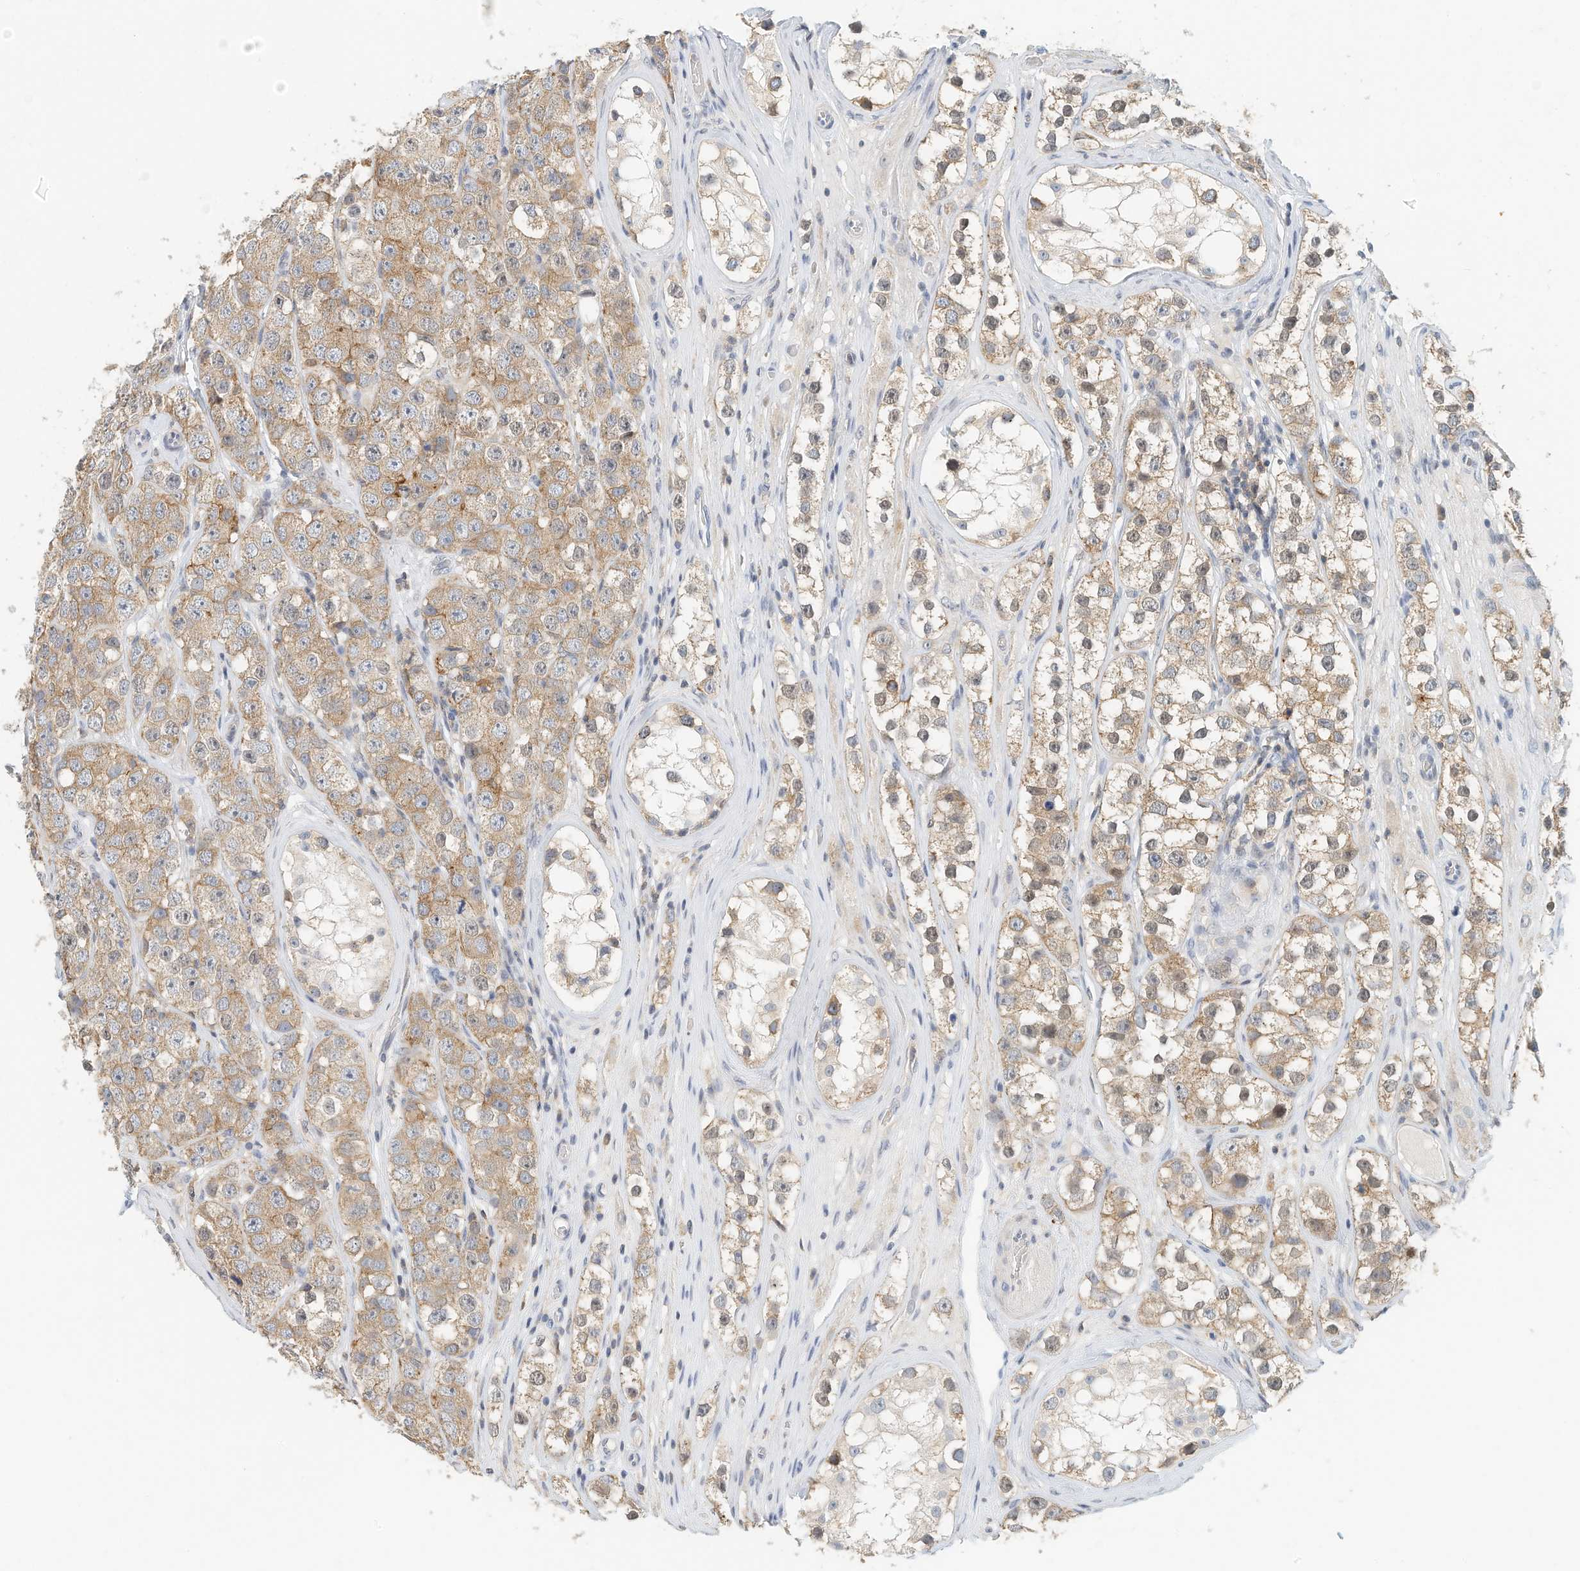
{"staining": {"intensity": "moderate", "quantity": "25%-75%", "location": "cytoplasmic/membranous"}, "tissue": "testis cancer", "cell_type": "Tumor cells", "image_type": "cancer", "snomed": [{"axis": "morphology", "description": "Seminoma, NOS"}, {"axis": "topography", "description": "Testis"}], "caption": "Moderate cytoplasmic/membranous positivity is appreciated in about 25%-75% of tumor cells in testis cancer. (DAB (3,3'-diaminobenzidine) IHC, brown staining for protein, blue staining for nuclei).", "gene": "MICAL1", "patient": {"sex": "male", "age": 28}}